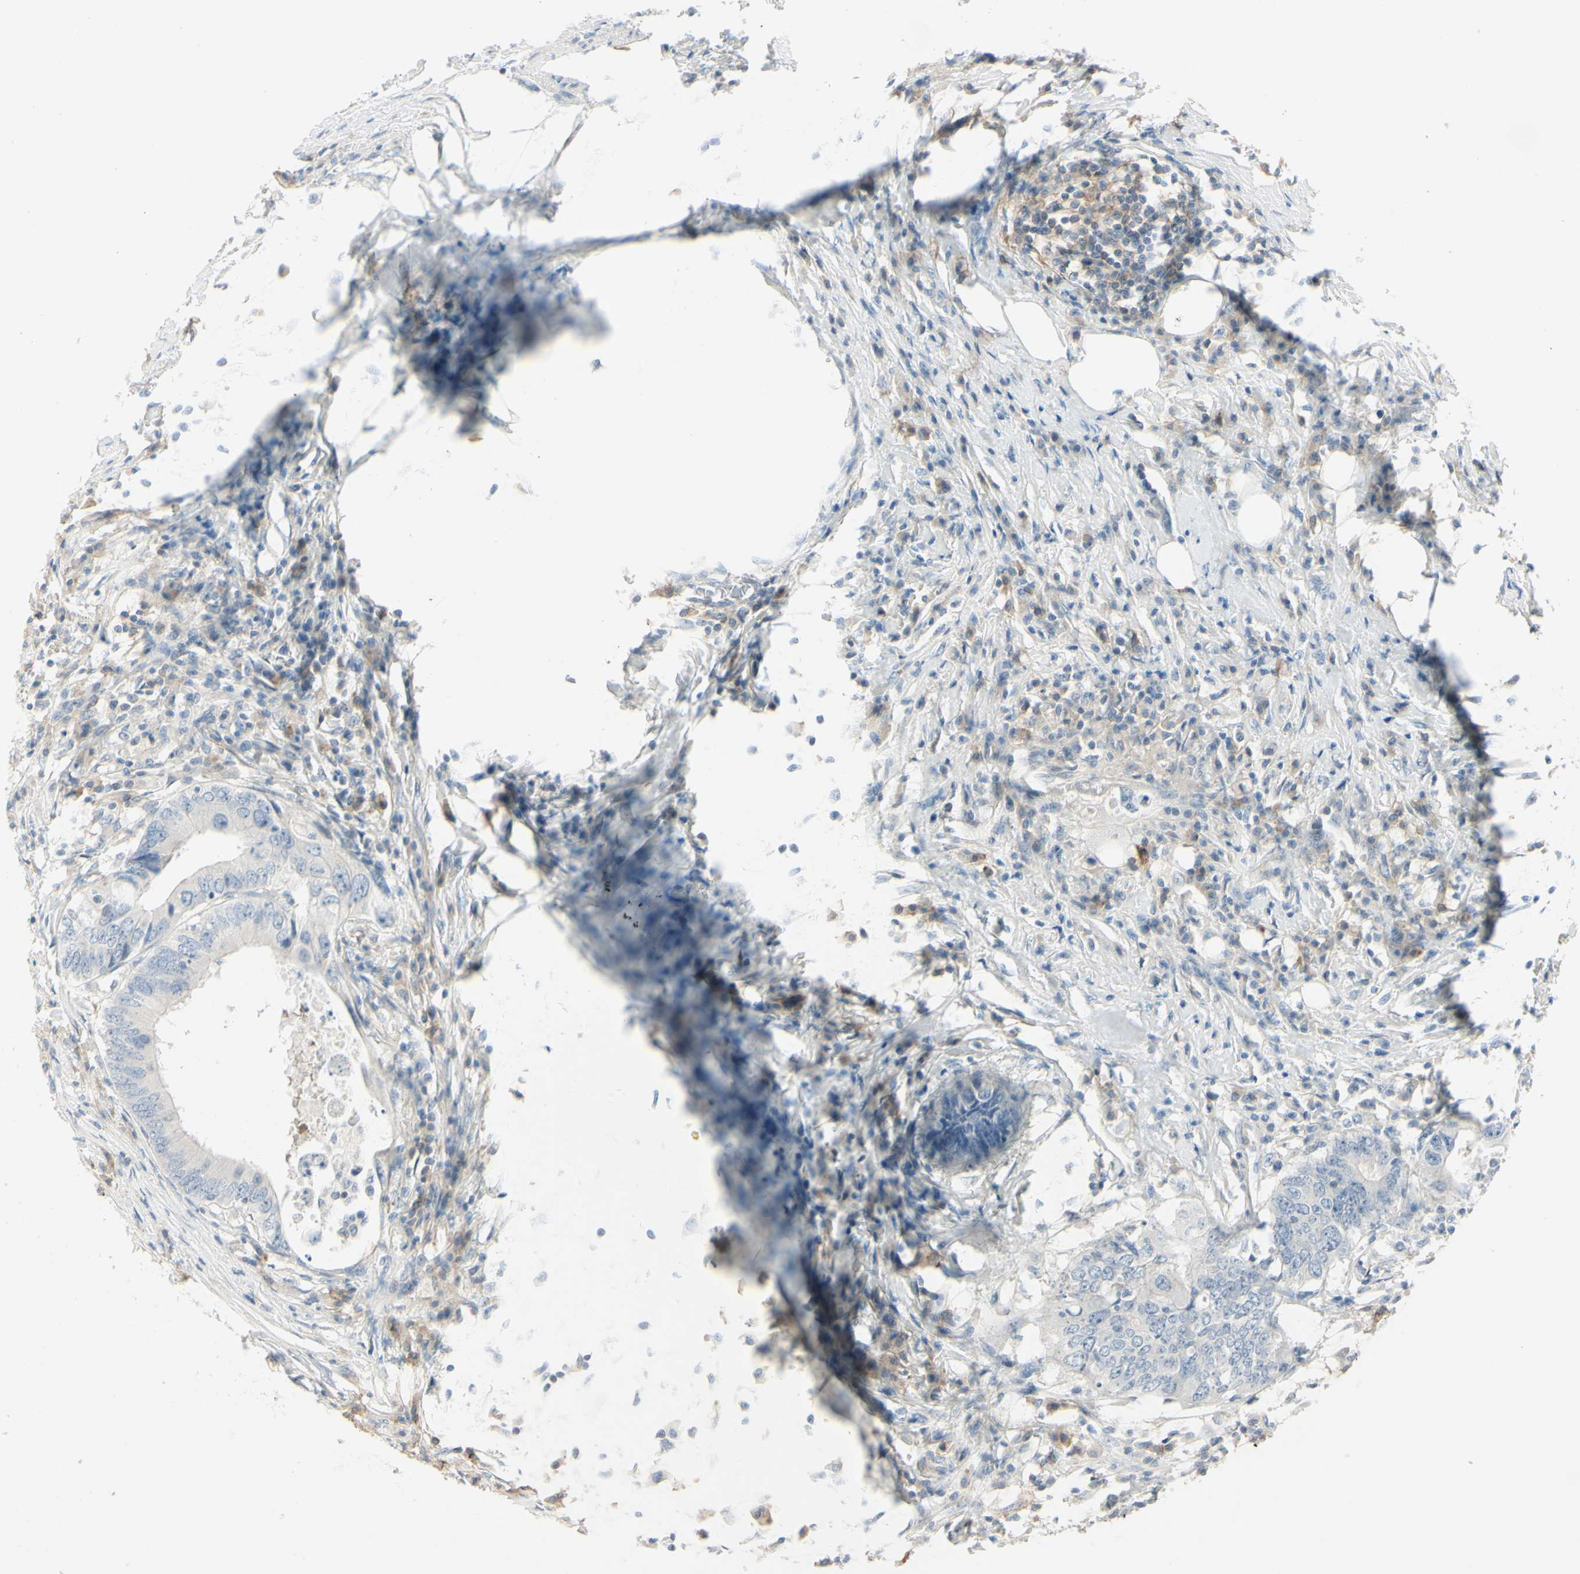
{"staining": {"intensity": "negative", "quantity": "none", "location": "none"}, "tissue": "colorectal cancer", "cell_type": "Tumor cells", "image_type": "cancer", "snomed": [{"axis": "morphology", "description": "Adenocarcinoma, NOS"}, {"axis": "topography", "description": "Colon"}], "caption": "Immunohistochemistry of colorectal adenocarcinoma displays no positivity in tumor cells. Nuclei are stained in blue.", "gene": "ASB9", "patient": {"sex": "male", "age": 71}}